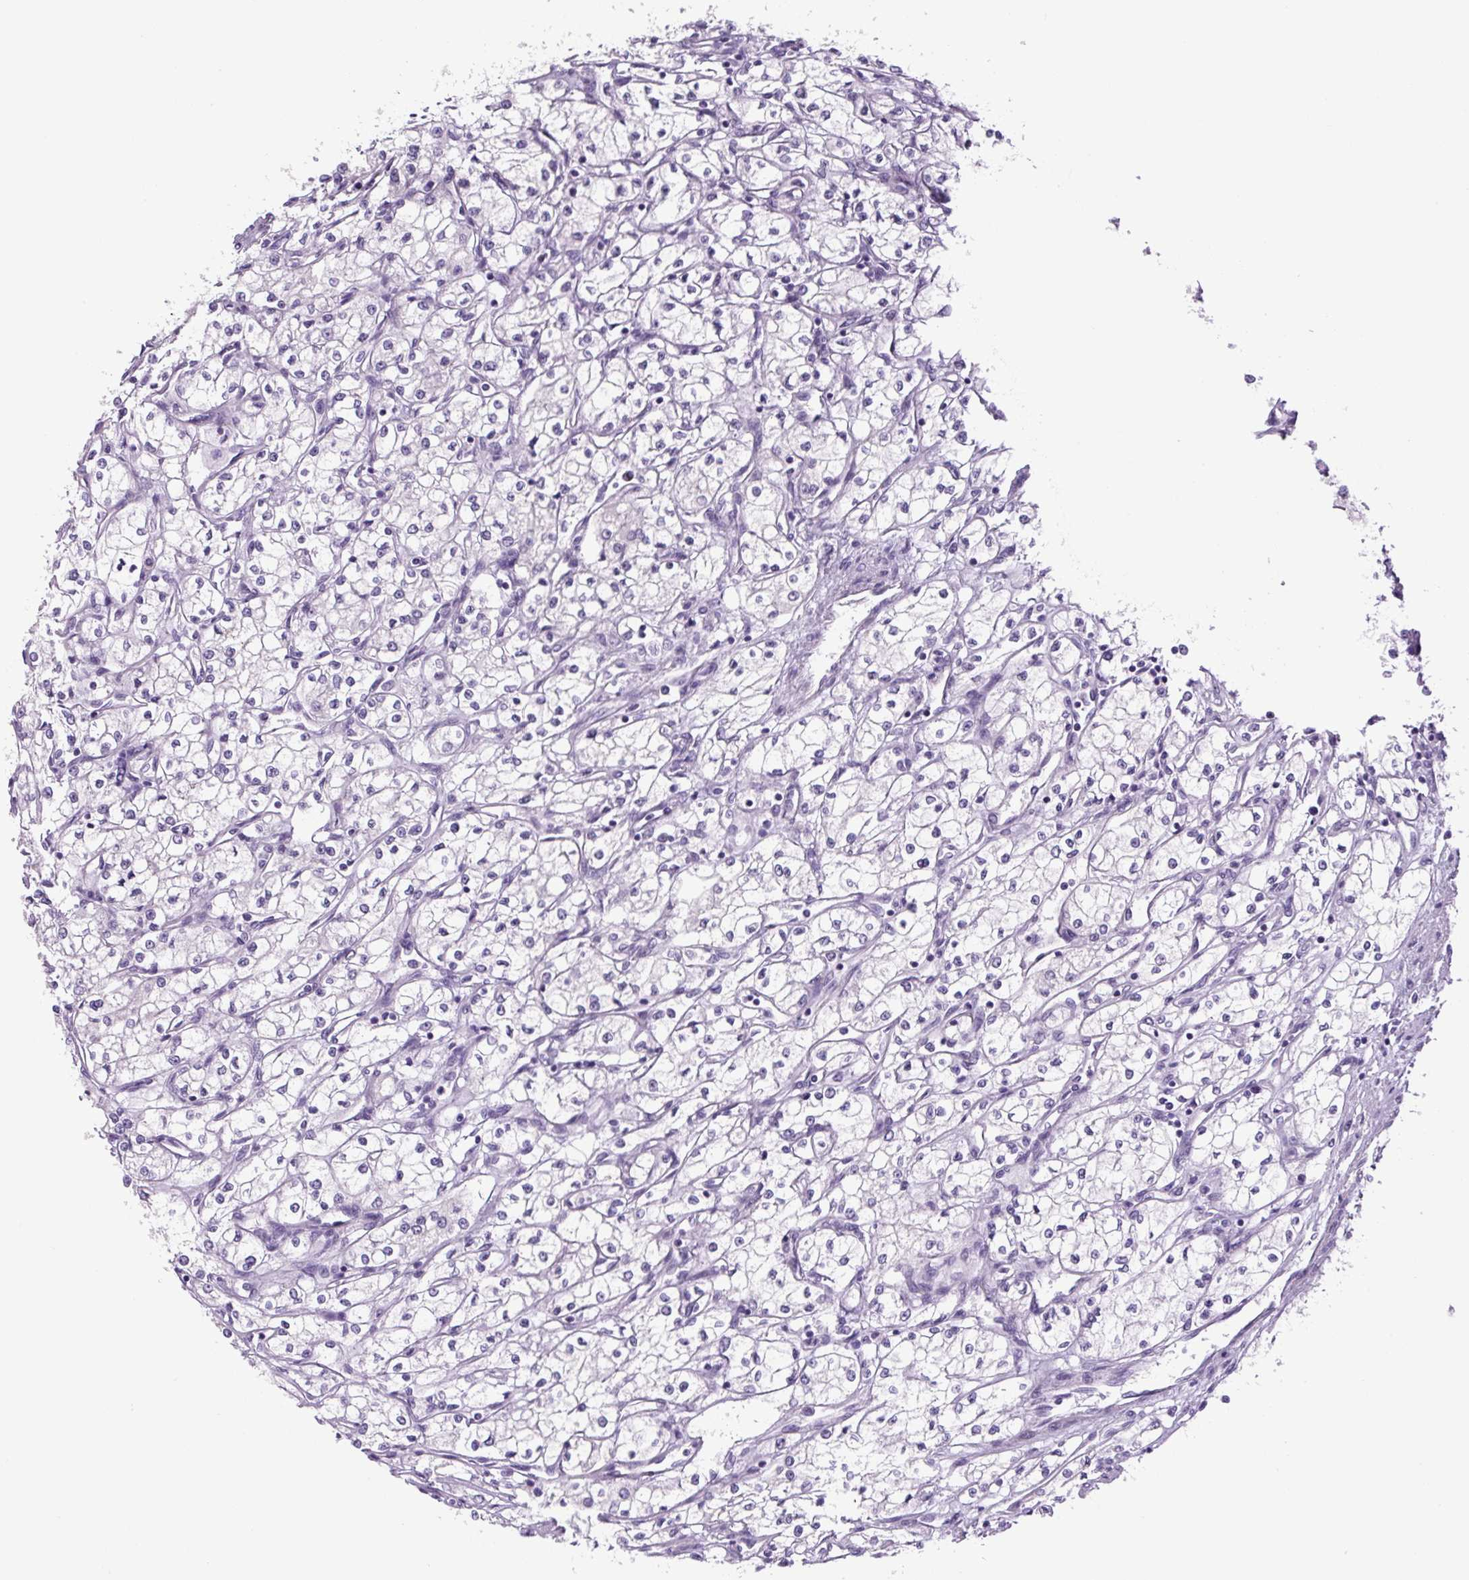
{"staining": {"intensity": "negative", "quantity": "none", "location": "none"}, "tissue": "renal cancer", "cell_type": "Tumor cells", "image_type": "cancer", "snomed": [{"axis": "morphology", "description": "Adenocarcinoma, NOS"}, {"axis": "topography", "description": "Kidney"}], "caption": "The immunohistochemistry (IHC) micrograph has no significant expression in tumor cells of renal cancer (adenocarcinoma) tissue.", "gene": "CHGA", "patient": {"sex": "male", "age": 59}}